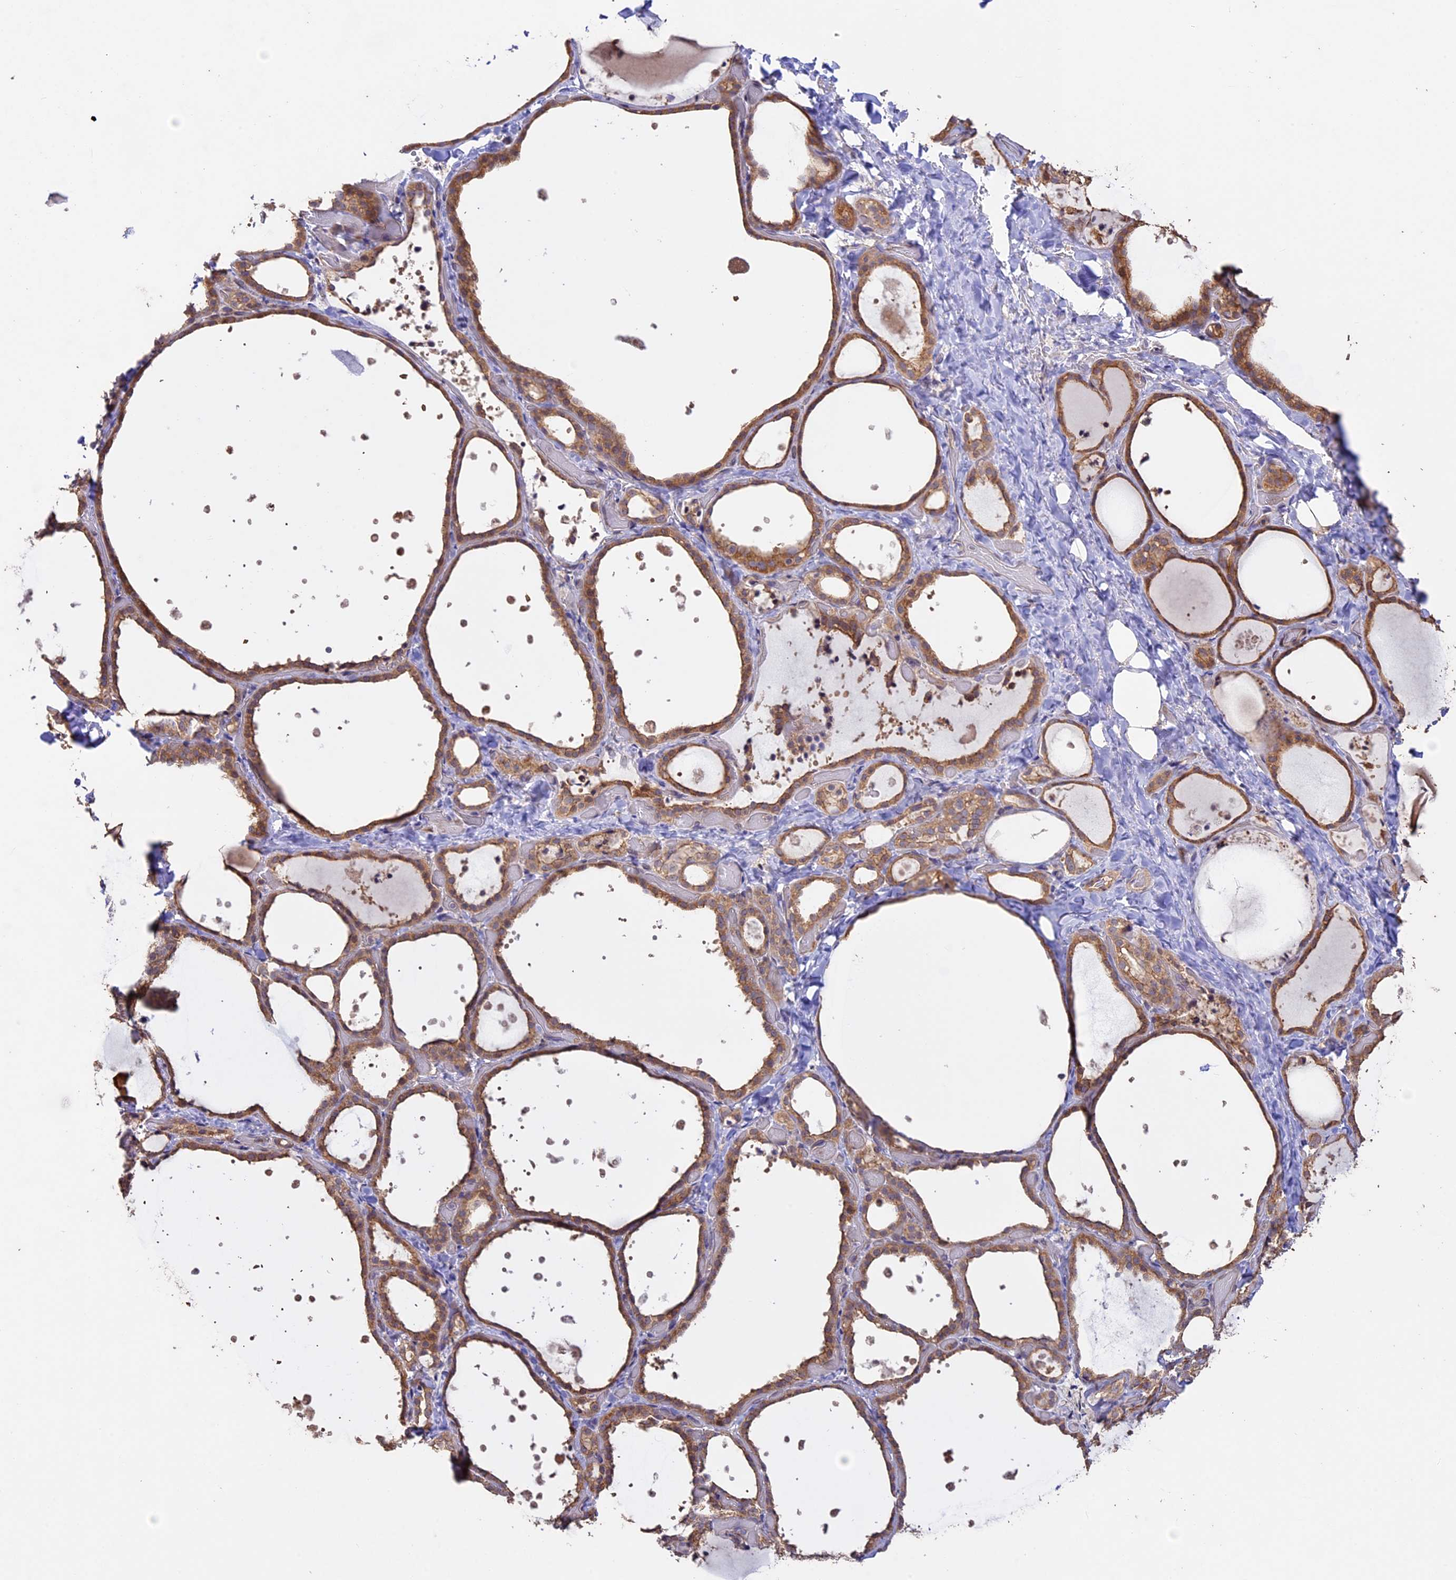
{"staining": {"intensity": "moderate", "quantity": ">75%", "location": "cytoplasmic/membranous"}, "tissue": "thyroid gland", "cell_type": "Glandular cells", "image_type": "normal", "snomed": [{"axis": "morphology", "description": "Normal tissue, NOS"}, {"axis": "topography", "description": "Thyroid gland"}], "caption": "Protein expression analysis of benign thyroid gland shows moderate cytoplasmic/membranous expression in approximately >75% of glandular cells.", "gene": "BCAS4", "patient": {"sex": "female", "age": 44}}